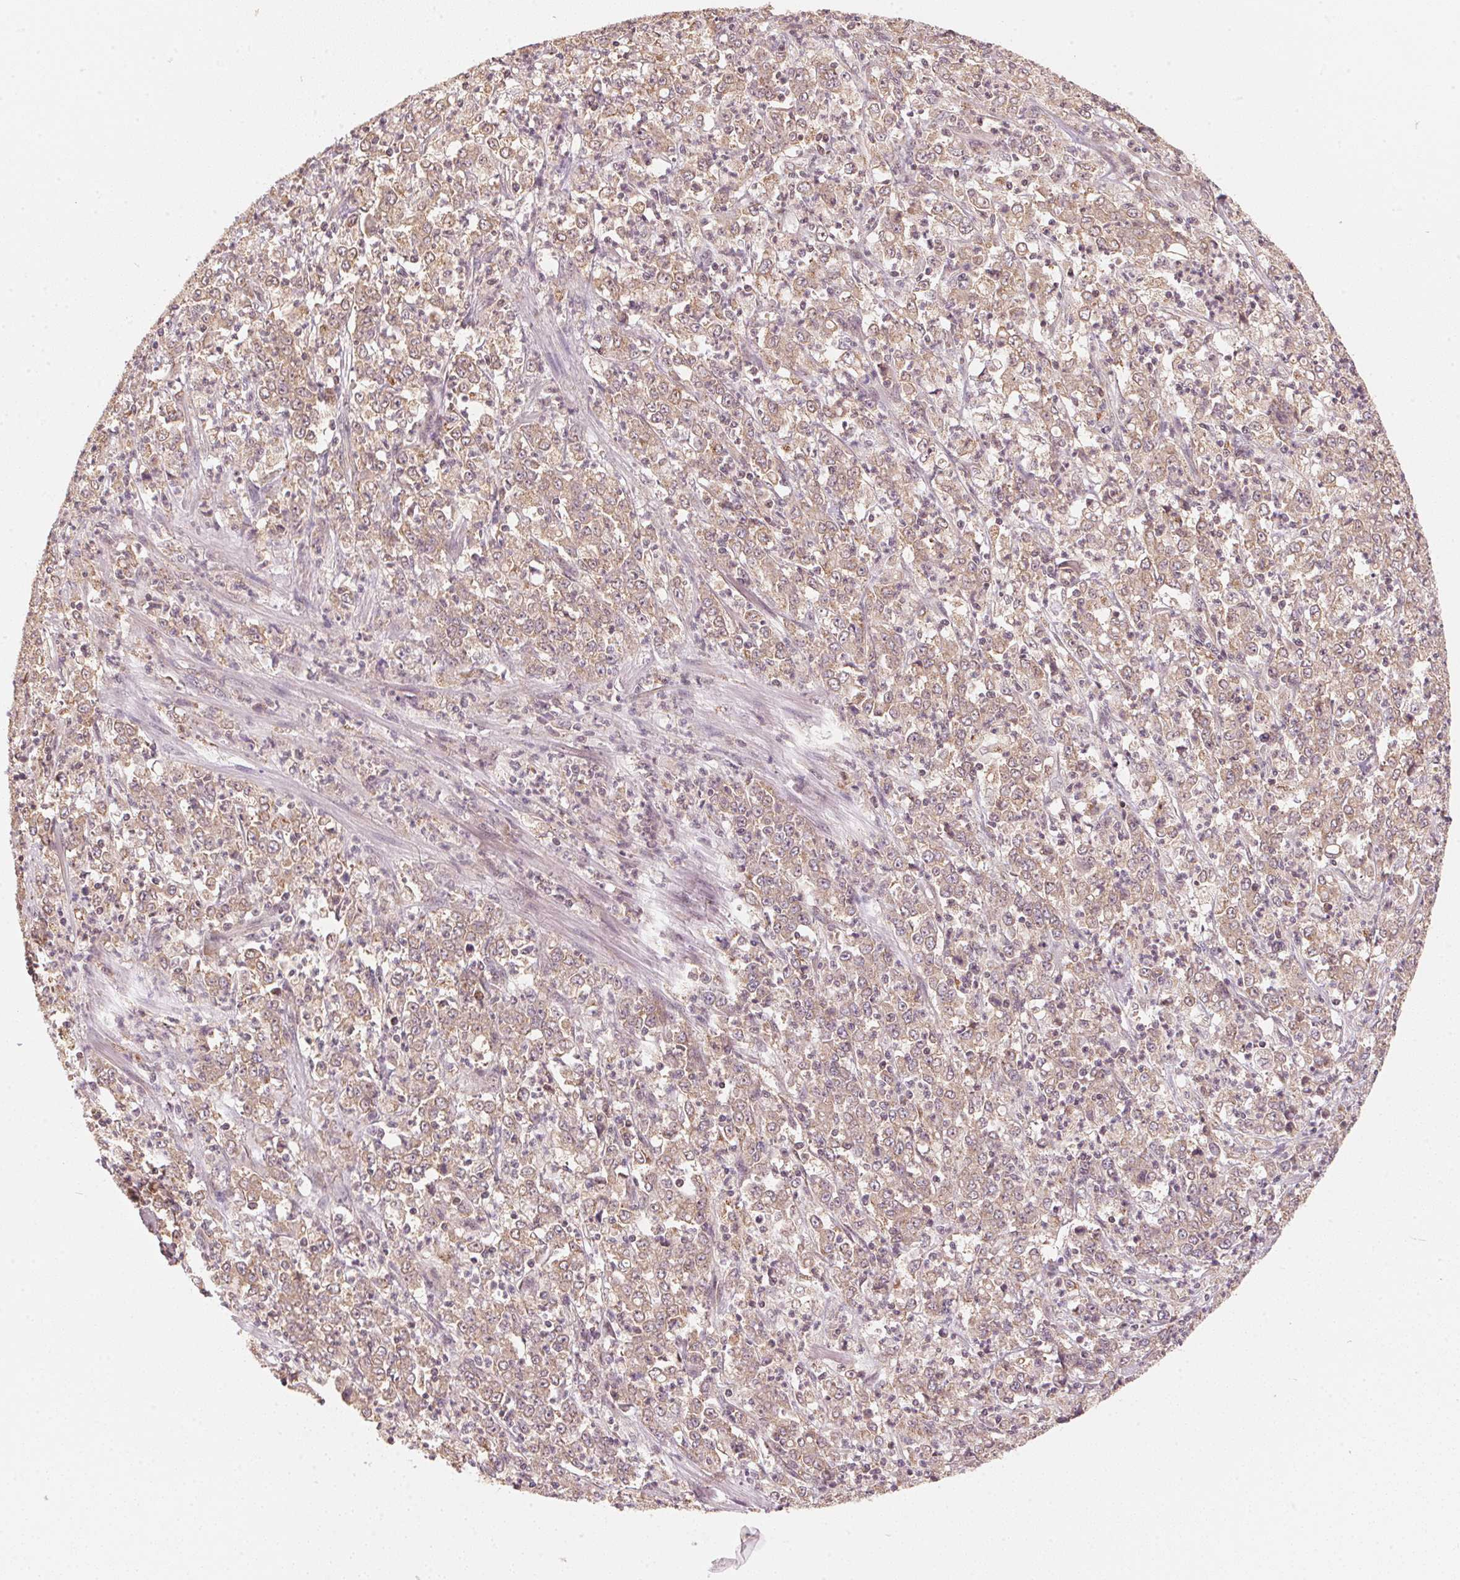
{"staining": {"intensity": "weak", "quantity": ">75%", "location": "cytoplasmic/membranous"}, "tissue": "stomach cancer", "cell_type": "Tumor cells", "image_type": "cancer", "snomed": [{"axis": "morphology", "description": "Adenocarcinoma, NOS"}, {"axis": "topography", "description": "Stomach, lower"}], "caption": "High-power microscopy captured an immunohistochemistry (IHC) image of adenocarcinoma (stomach), revealing weak cytoplasmic/membranous positivity in approximately >75% of tumor cells.", "gene": "C2orf73", "patient": {"sex": "female", "age": 71}}